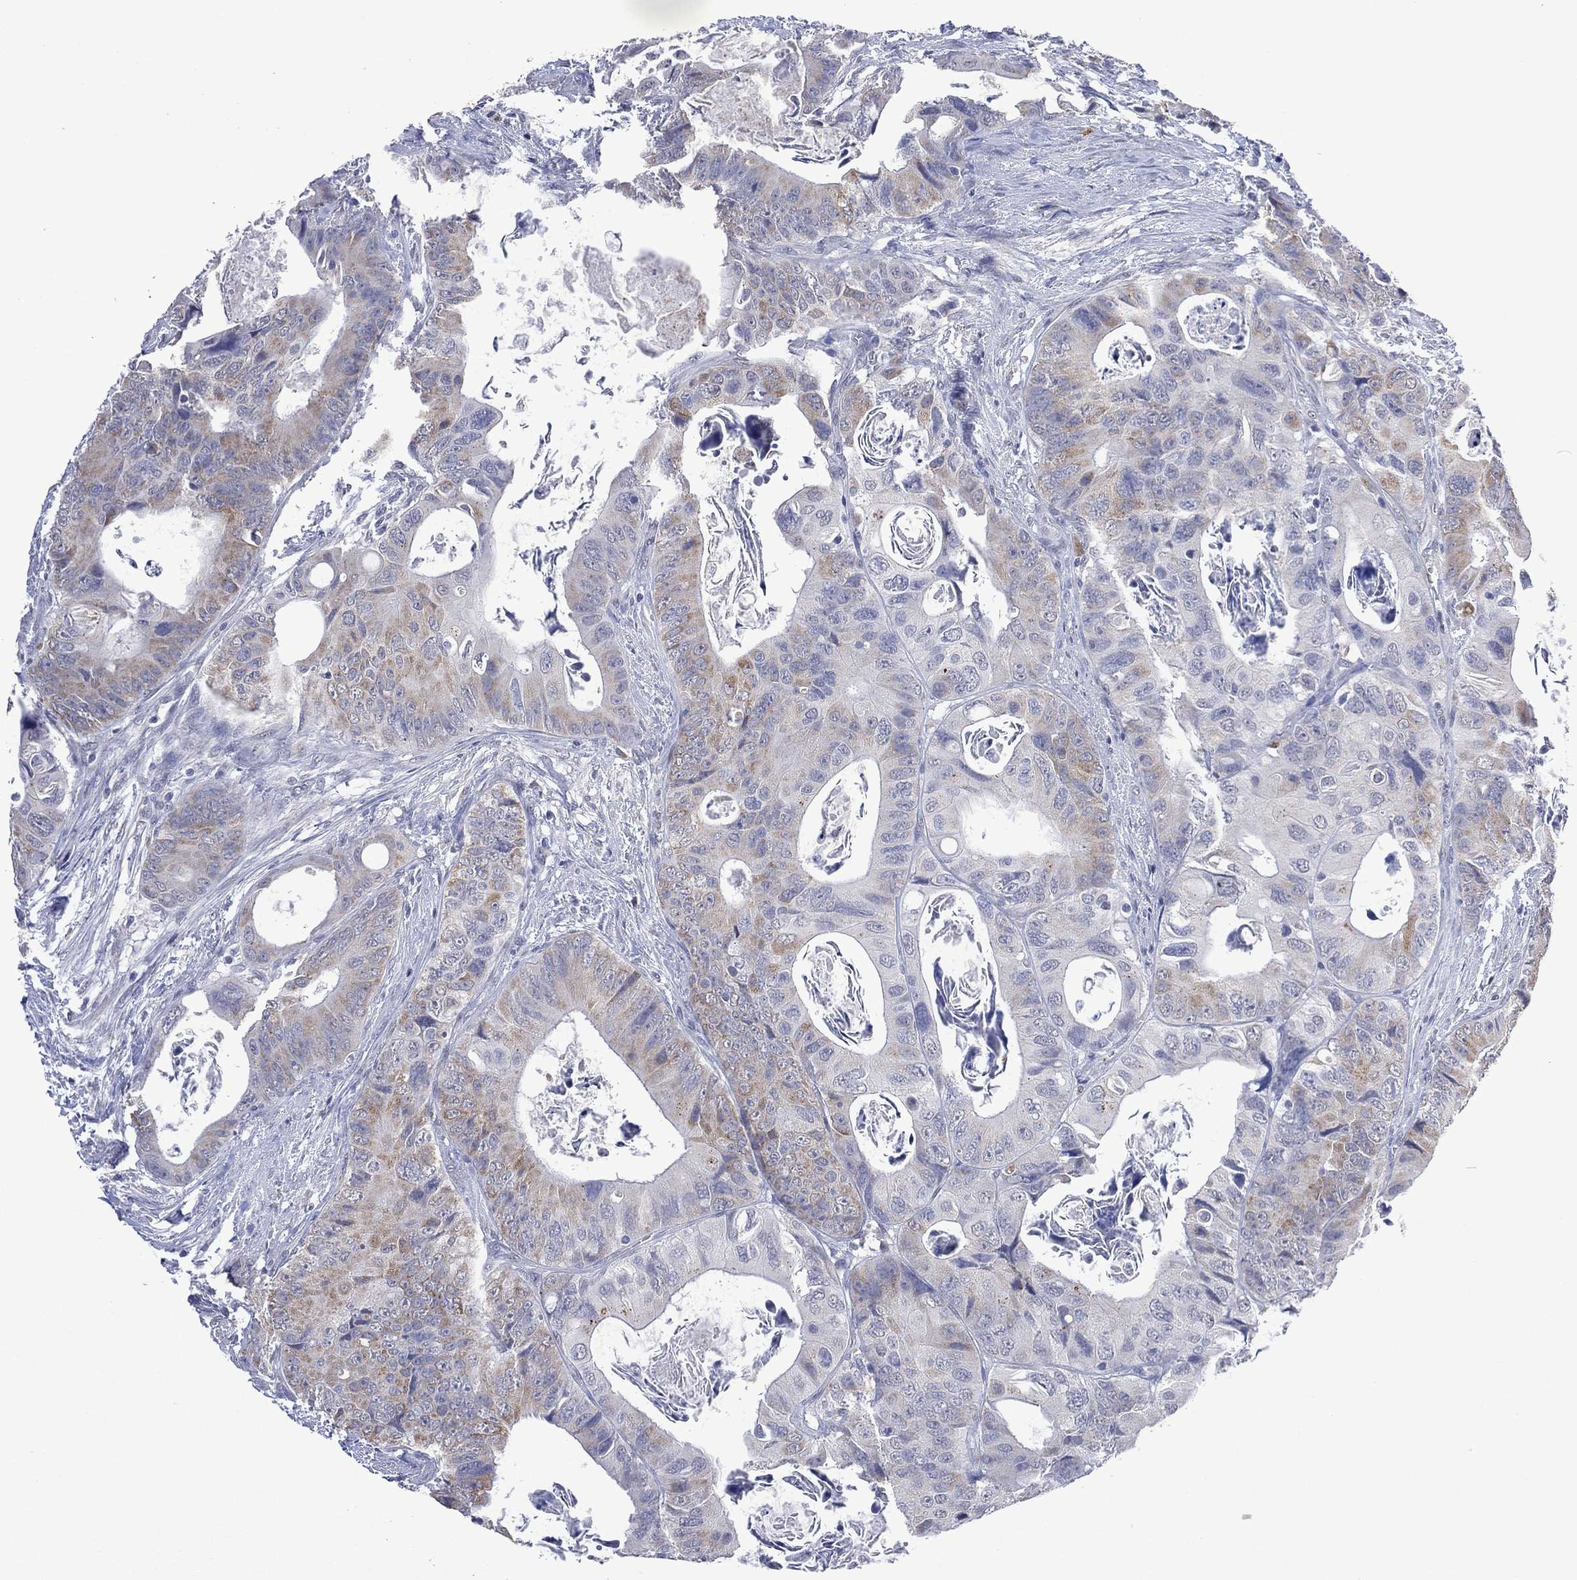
{"staining": {"intensity": "weak", "quantity": "<25%", "location": "cytoplasmic/membranous"}, "tissue": "colorectal cancer", "cell_type": "Tumor cells", "image_type": "cancer", "snomed": [{"axis": "morphology", "description": "Adenocarcinoma, NOS"}, {"axis": "topography", "description": "Rectum"}], "caption": "Immunohistochemical staining of colorectal cancer (adenocarcinoma) displays no significant positivity in tumor cells. (Brightfield microscopy of DAB immunohistochemistry (IHC) at high magnification).", "gene": "ASB10", "patient": {"sex": "male", "age": 64}}